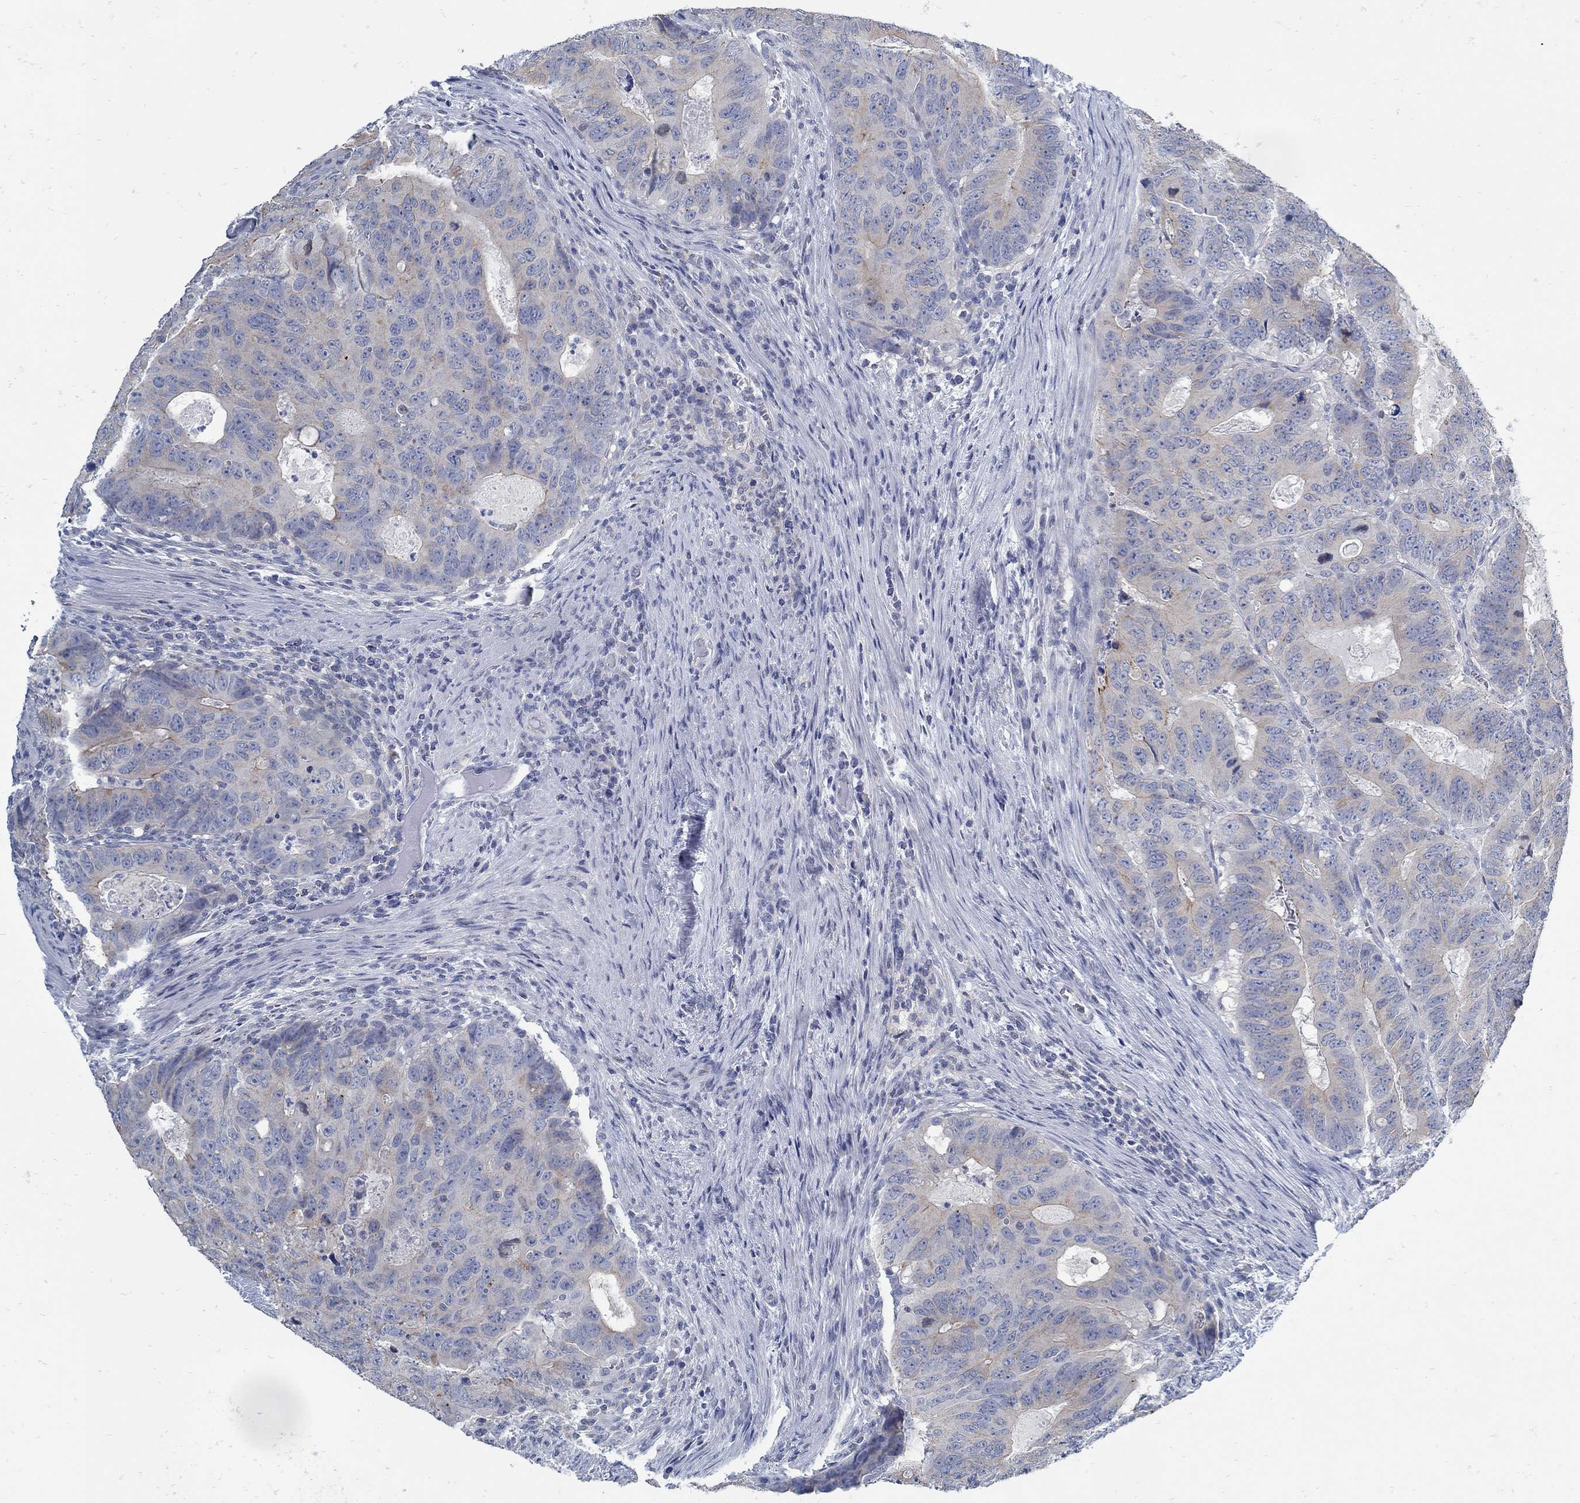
{"staining": {"intensity": "weak", "quantity": "<25%", "location": "cytoplasmic/membranous"}, "tissue": "colorectal cancer", "cell_type": "Tumor cells", "image_type": "cancer", "snomed": [{"axis": "morphology", "description": "Adenocarcinoma, NOS"}, {"axis": "topography", "description": "Colon"}], "caption": "Immunohistochemical staining of colorectal cancer (adenocarcinoma) reveals no significant positivity in tumor cells.", "gene": "ZFAND4", "patient": {"sex": "male", "age": 79}}